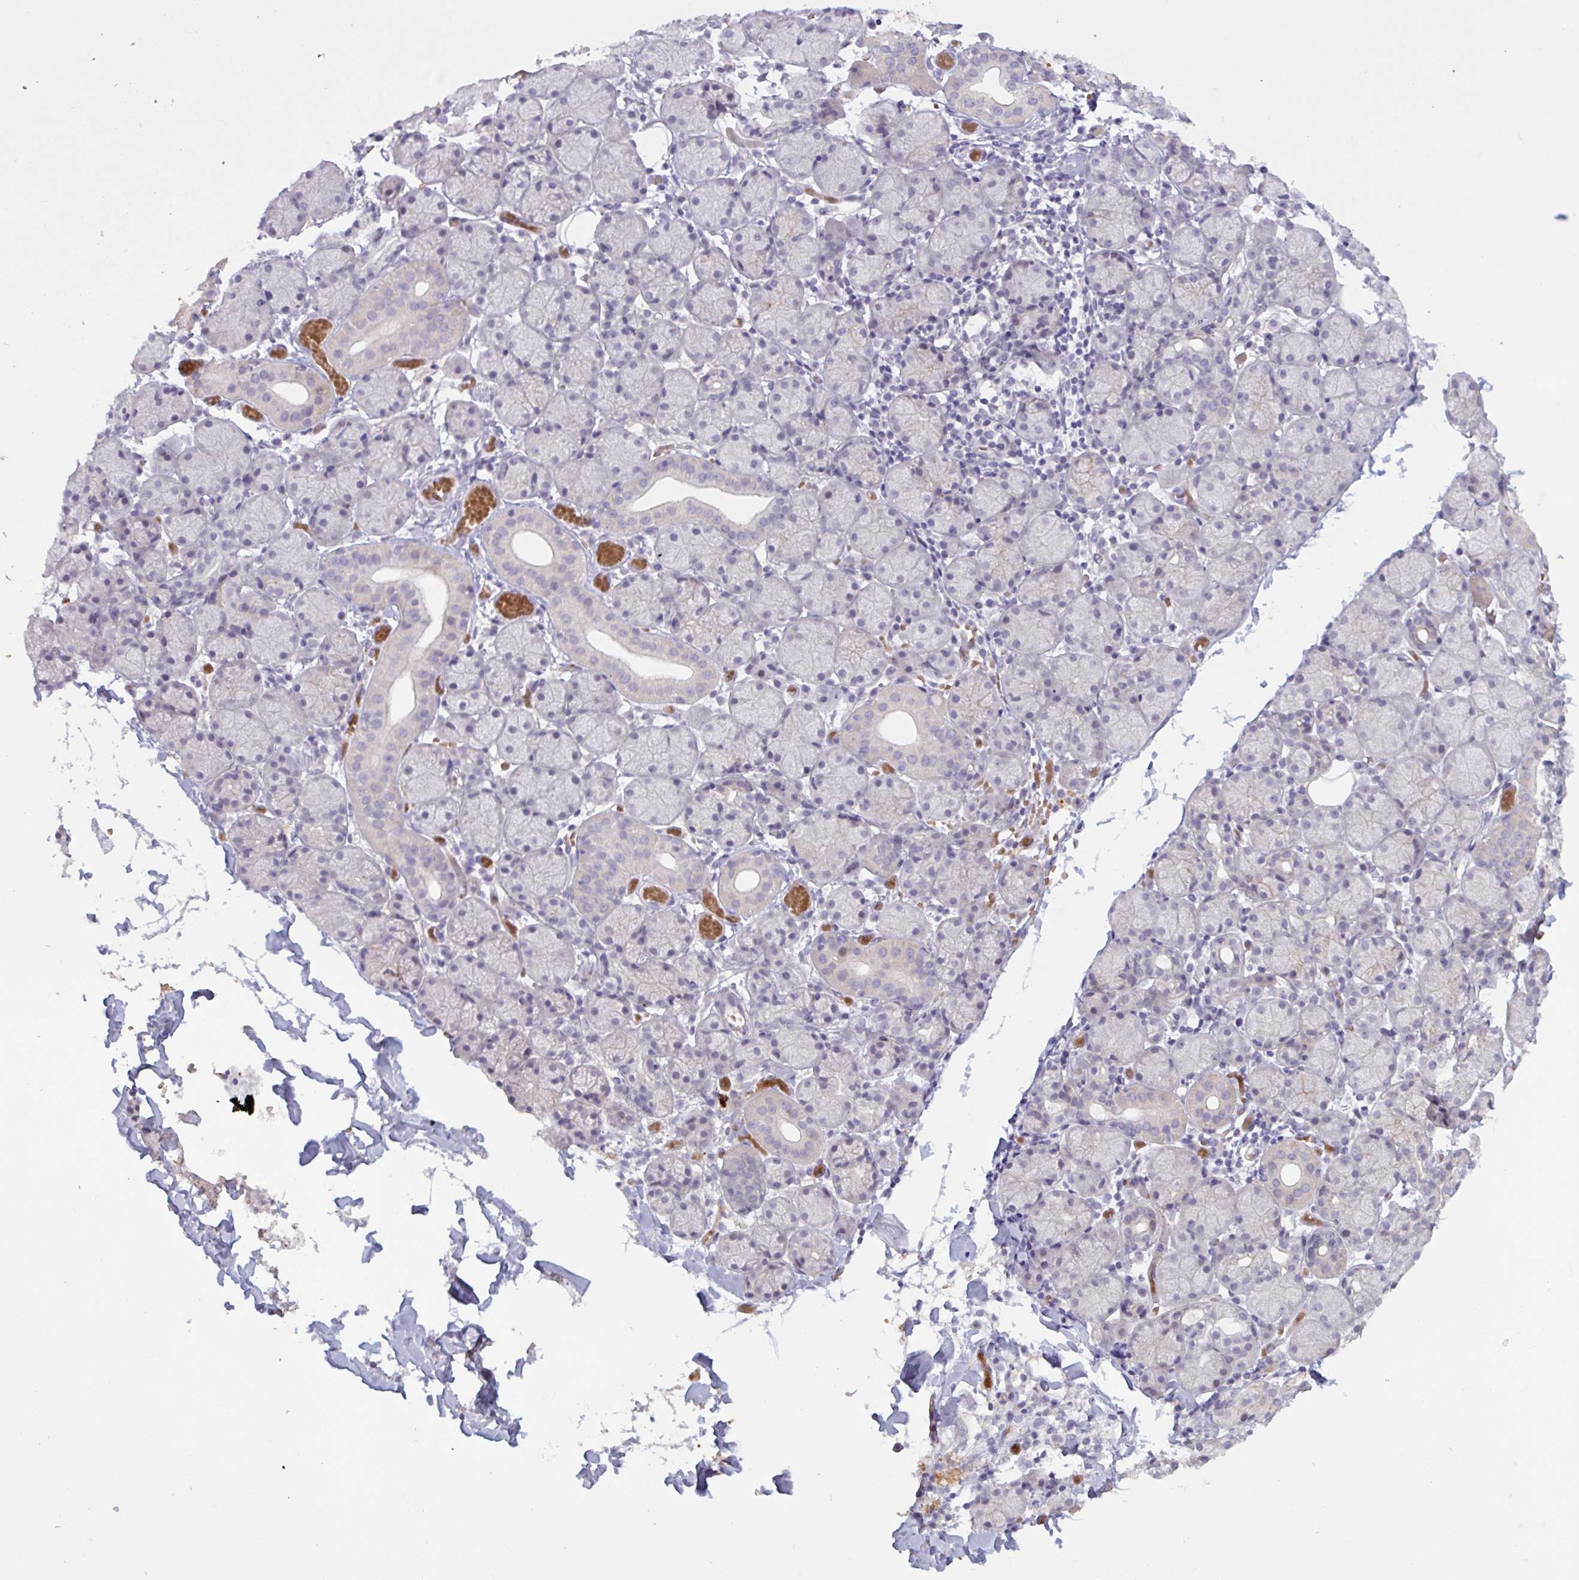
{"staining": {"intensity": "moderate", "quantity": "<25%", "location": "cytoplasmic/membranous"}, "tissue": "salivary gland", "cell_type": "Glandular cells", "image_type": "normal", "snomed": [{"axis": "morphology", "description": "Normal tissue, NOS"}, {"axis": "topography", "description": "Salivary gland"}], "caption": "Brown immunohistochemical staining in benign human salivary gland reveals moderate cytoplasmic/membranous positivity in approximately <25% of glandular cells. (IHC, brightfield microscopy, high magnification).", "gene": "ENSG00000281613", "patient": {"sex": "female", "age": 24}}